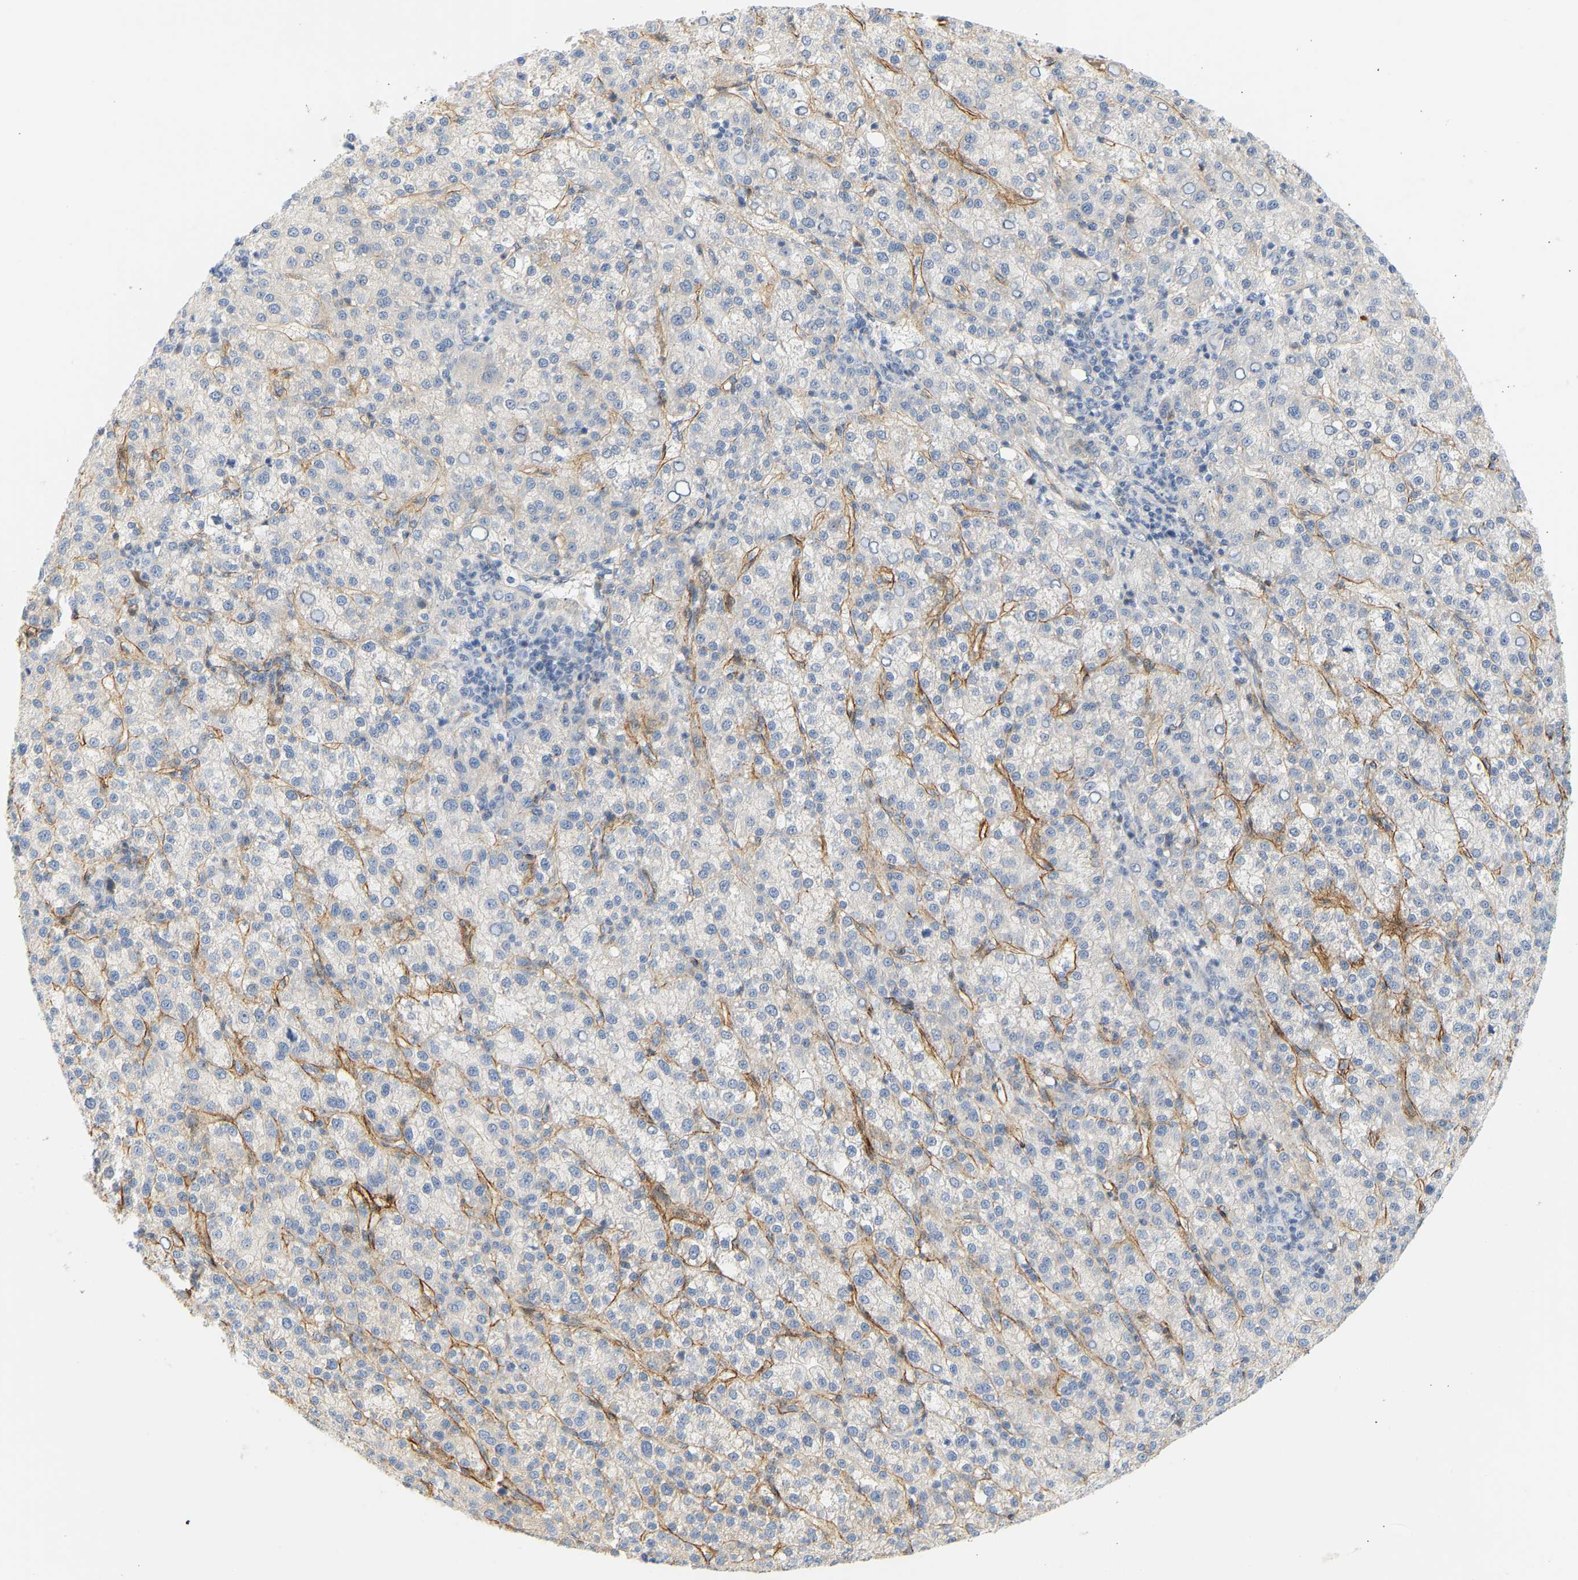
{"staining": {"intensity": "negative", "quantity": "none", "location": "none"}, "tissue": "liver cancer", "cell_type": "Tumor cells", "image_type": "cancer", "snomed": [{"axis": "morphology", "description": "Carcinoma, Hepatocellular, NOS"}, {"axis": "topography", "description": "Liver"}], "caption": "Immunohistochemical staining of liver cancer (hepatocellular carcinoma) demonstrates no significant expression in tumor cells. (DAB immunohistochemistry (IHC), high magnification).", "gene": "SLC30A7", "patient": {"sex": "female", "age": 58}}